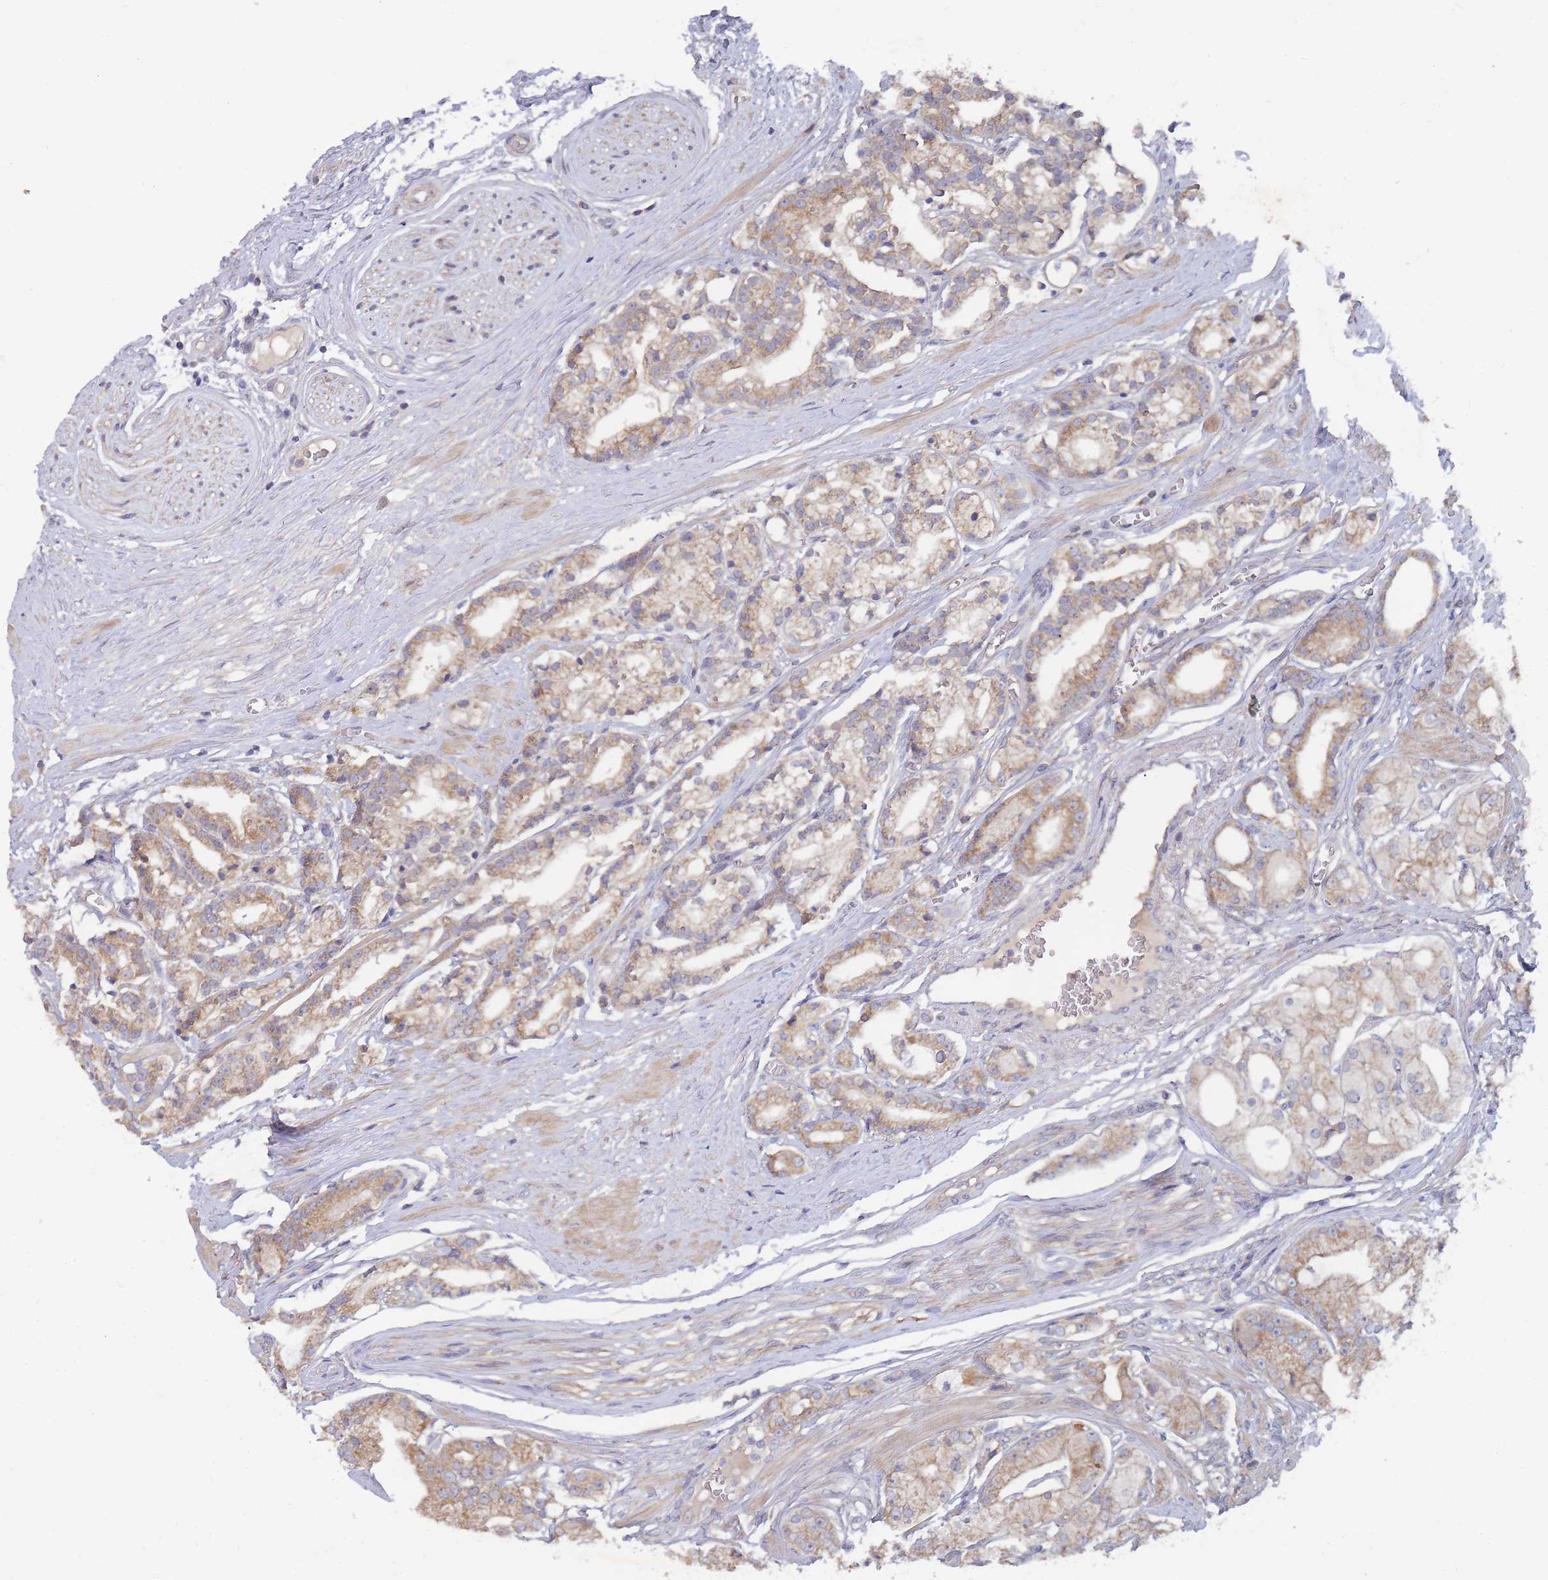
{"staining": {"intensity": "moderate", "quantity": "25%-75%", "location": "cytoplasmic/membranous"}, "tissue": "prostate cancer", "cell_type": "Tumor cells", "image_type": "cancer", "snomed": [{"axis": "morphology", "description": "Adenocarcinoma, High grade"}, {"axis": "topography", "description": "Prostate"}], "caption": "Immunohistochemical staining of human high-grade adenocarcinoma (prostate) shows medium levels of moderate cytoplasmic/membranous expression in approximately 25%-75% of tumor cells.", "gene": "SLC35F5", "patient": {"sex": "male", "age": 71}}